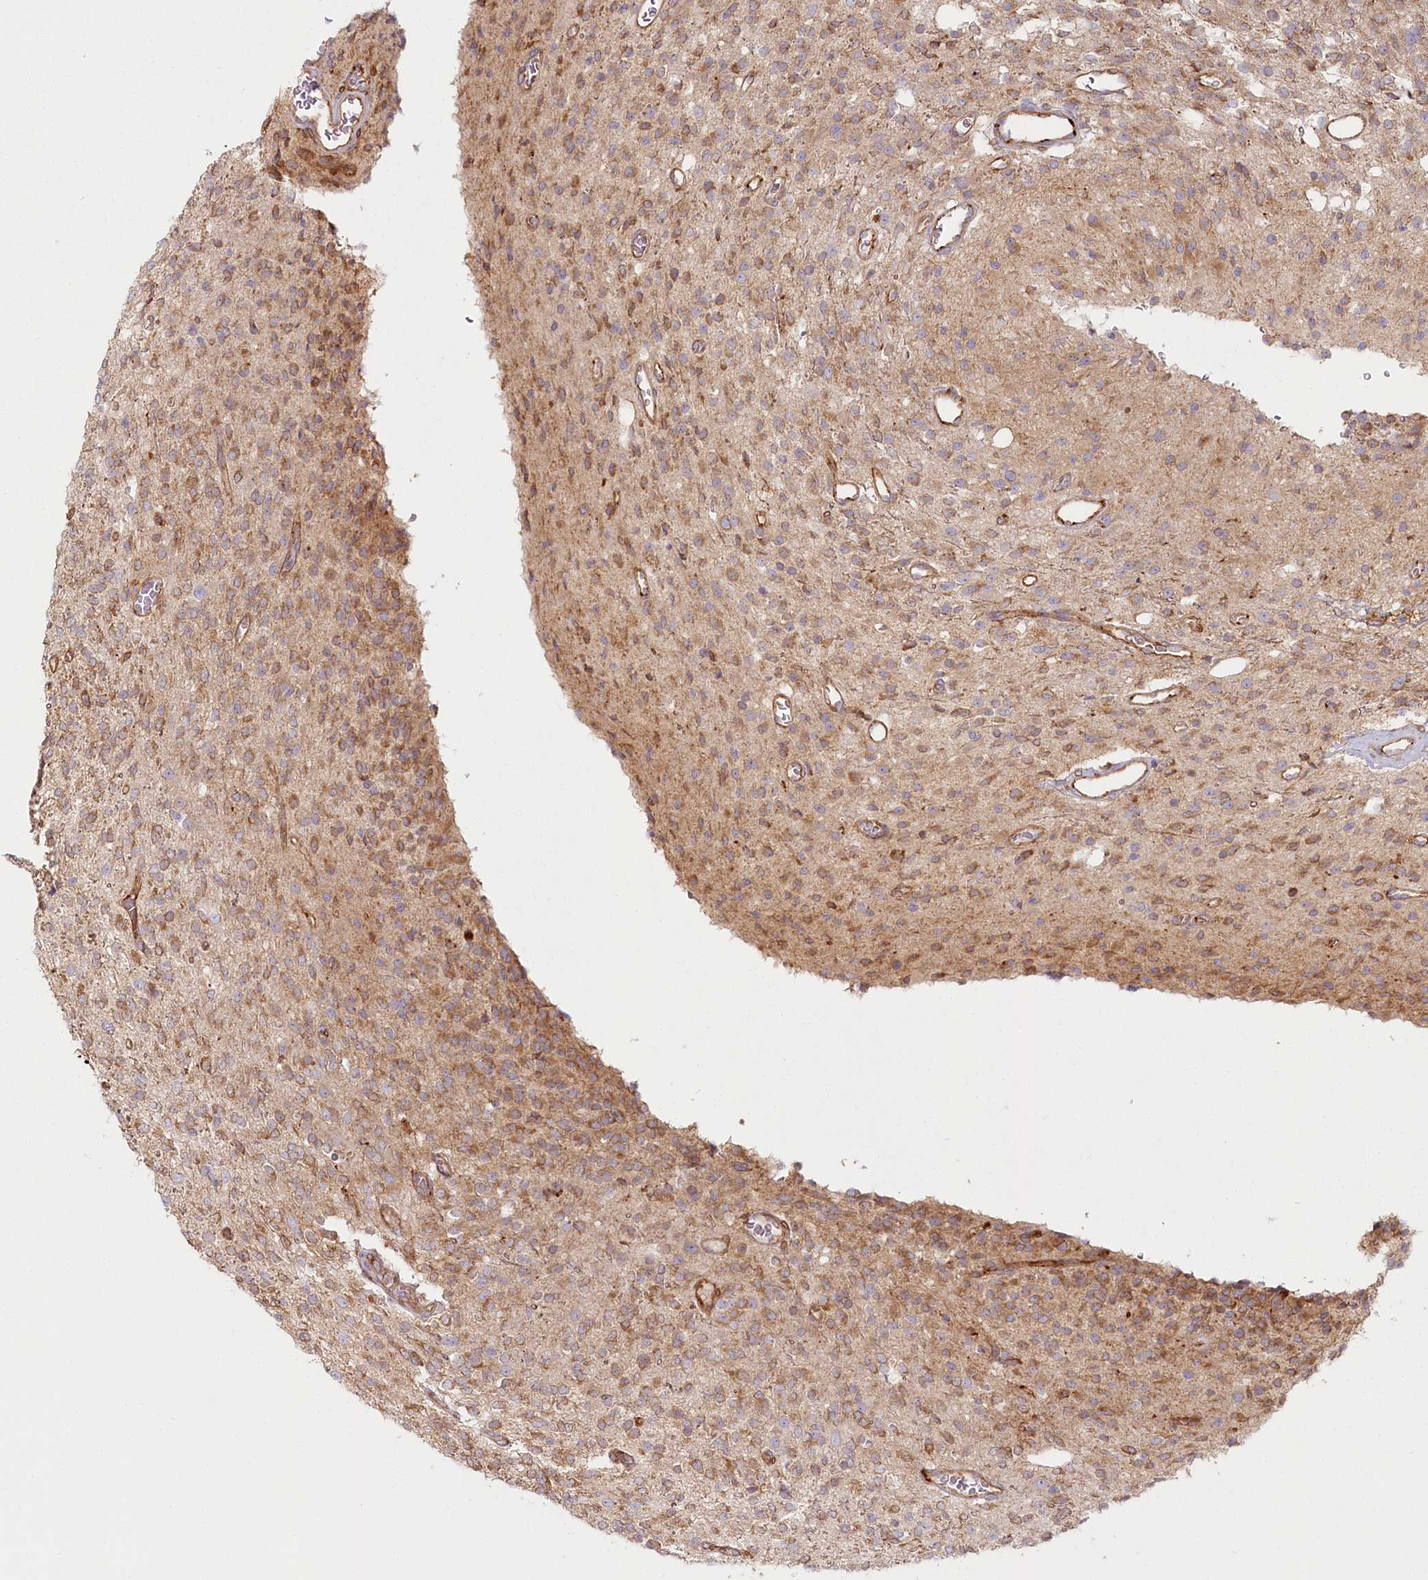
{"staining": {"intensity": "moderate", "quantity": ">75%", "location": "cytoplasmic/membranous"}, "tissue": "glioma", "cell_type": "Tumor cells", "image_type": "cancer", "snomed": [{"axis": "morphology", "description": "Glioma, malignant, High grade"}, {"axis": "topography", "description": "Brain"}], "caption": "Immunohistochemical staining of malignant glioma (high-grade) demonstrates medium levels of moderate cytoplasmic/membranous protein positivity in approximately >75% of tumor cells. (DAB IHC with brightfield microscopy, high magnification).", "gene": "HARS2", "patient": {"sex": "male", "age": 34}}